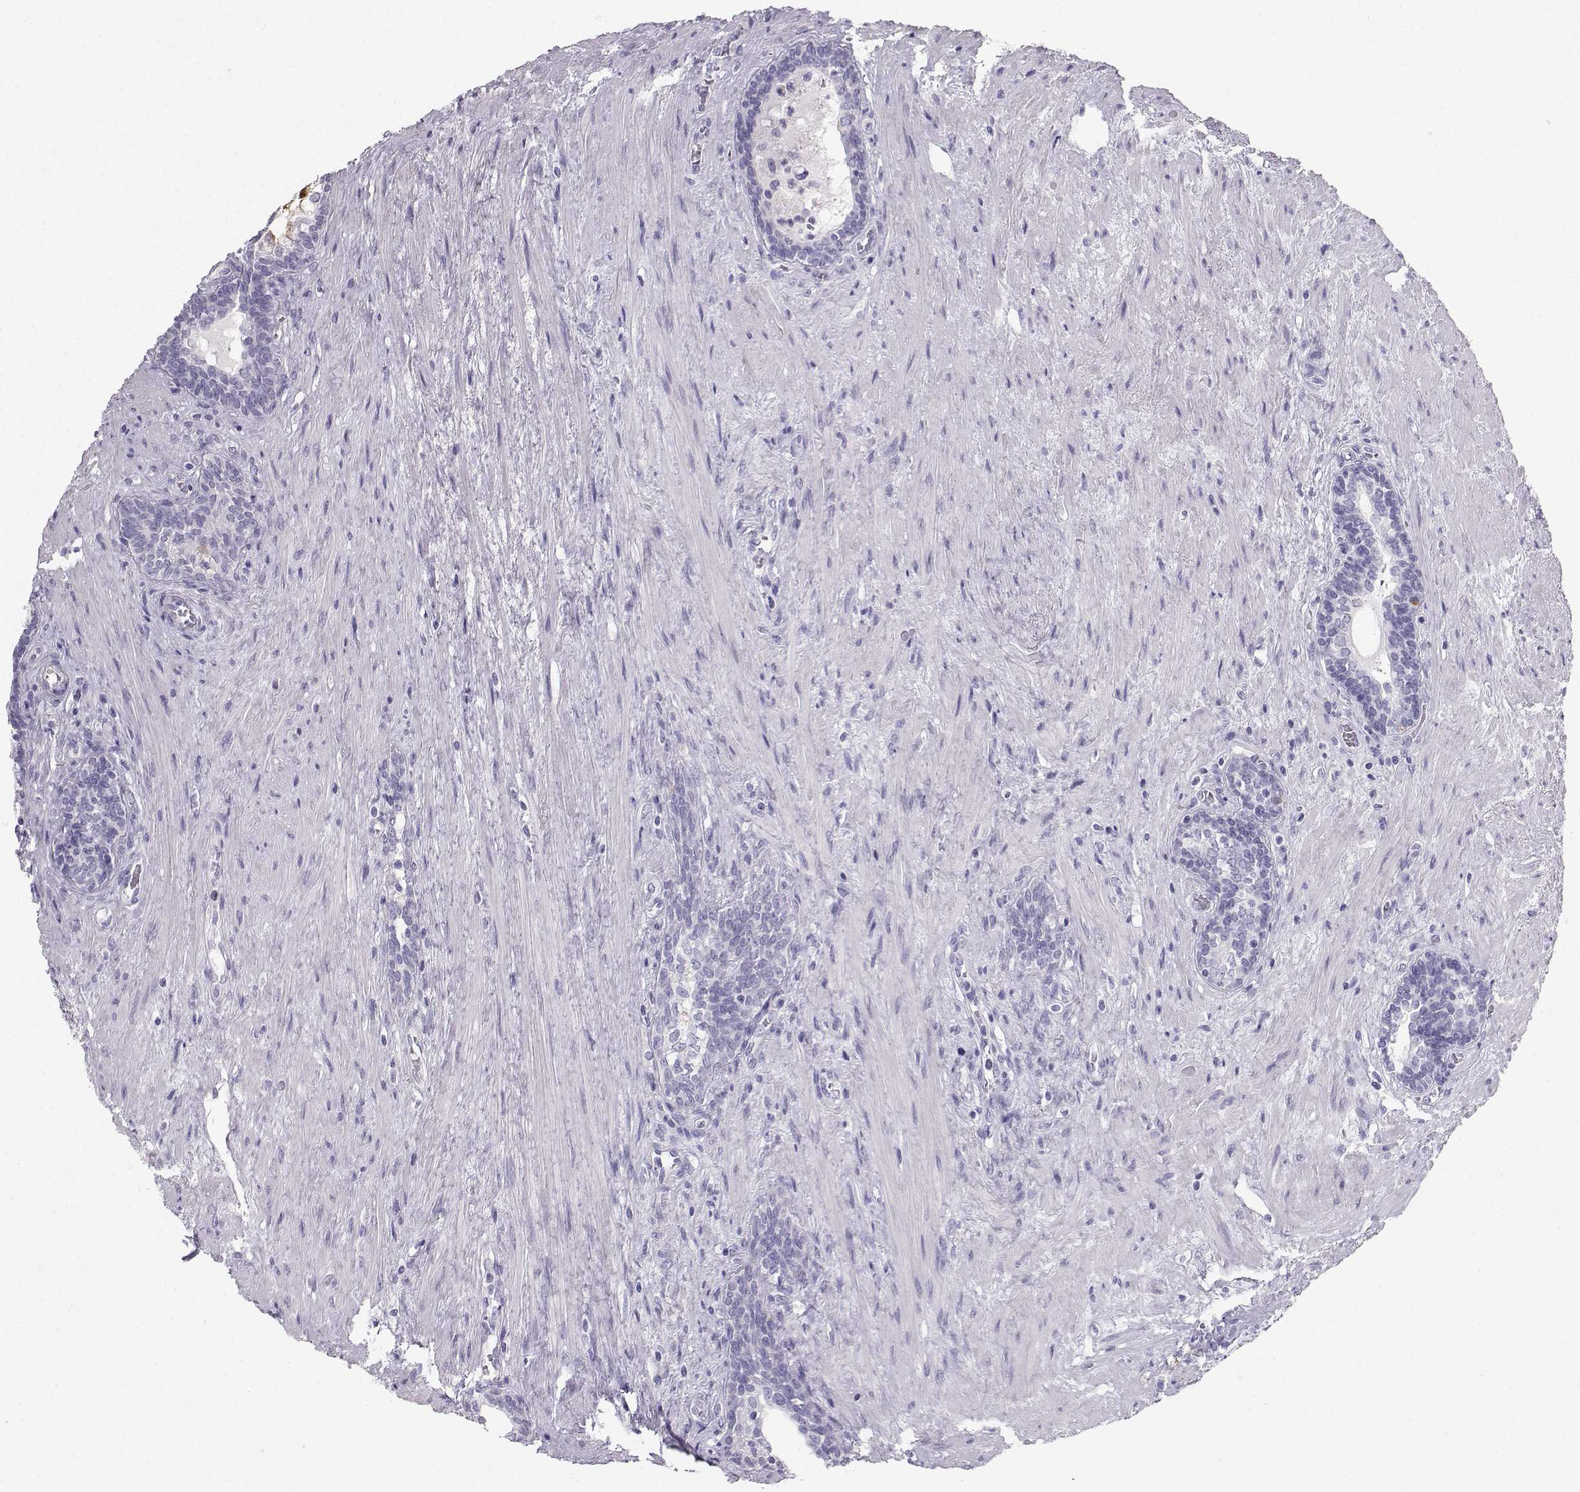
{"staining": {"intensity": "negative", "quantity": "none", "location": "none"}, "tissue": "prostate cancer", "cell_type": "Tumor cells", "image_type": "cancer", "snomed": [{"axis": "morphology", "description": "Adenocarcinoma, NOS"}, {"axis": "morphology", "description": "Adenocarcinoma, High grade"}, {"axis": "topography", "description": "Prostate"}], "caption": "Tumor cells are negative for brown protein staining in prostate cancer (high-grade adenocarcinoma). (Stains: DAB (3,3'-diaminobenzidine) IHC with hematoxylin counter stain, Microscopy: brightfield microscopy at high magnification).", "gene": "IQCD", "patient": {"sex": "male", "age": 61}}